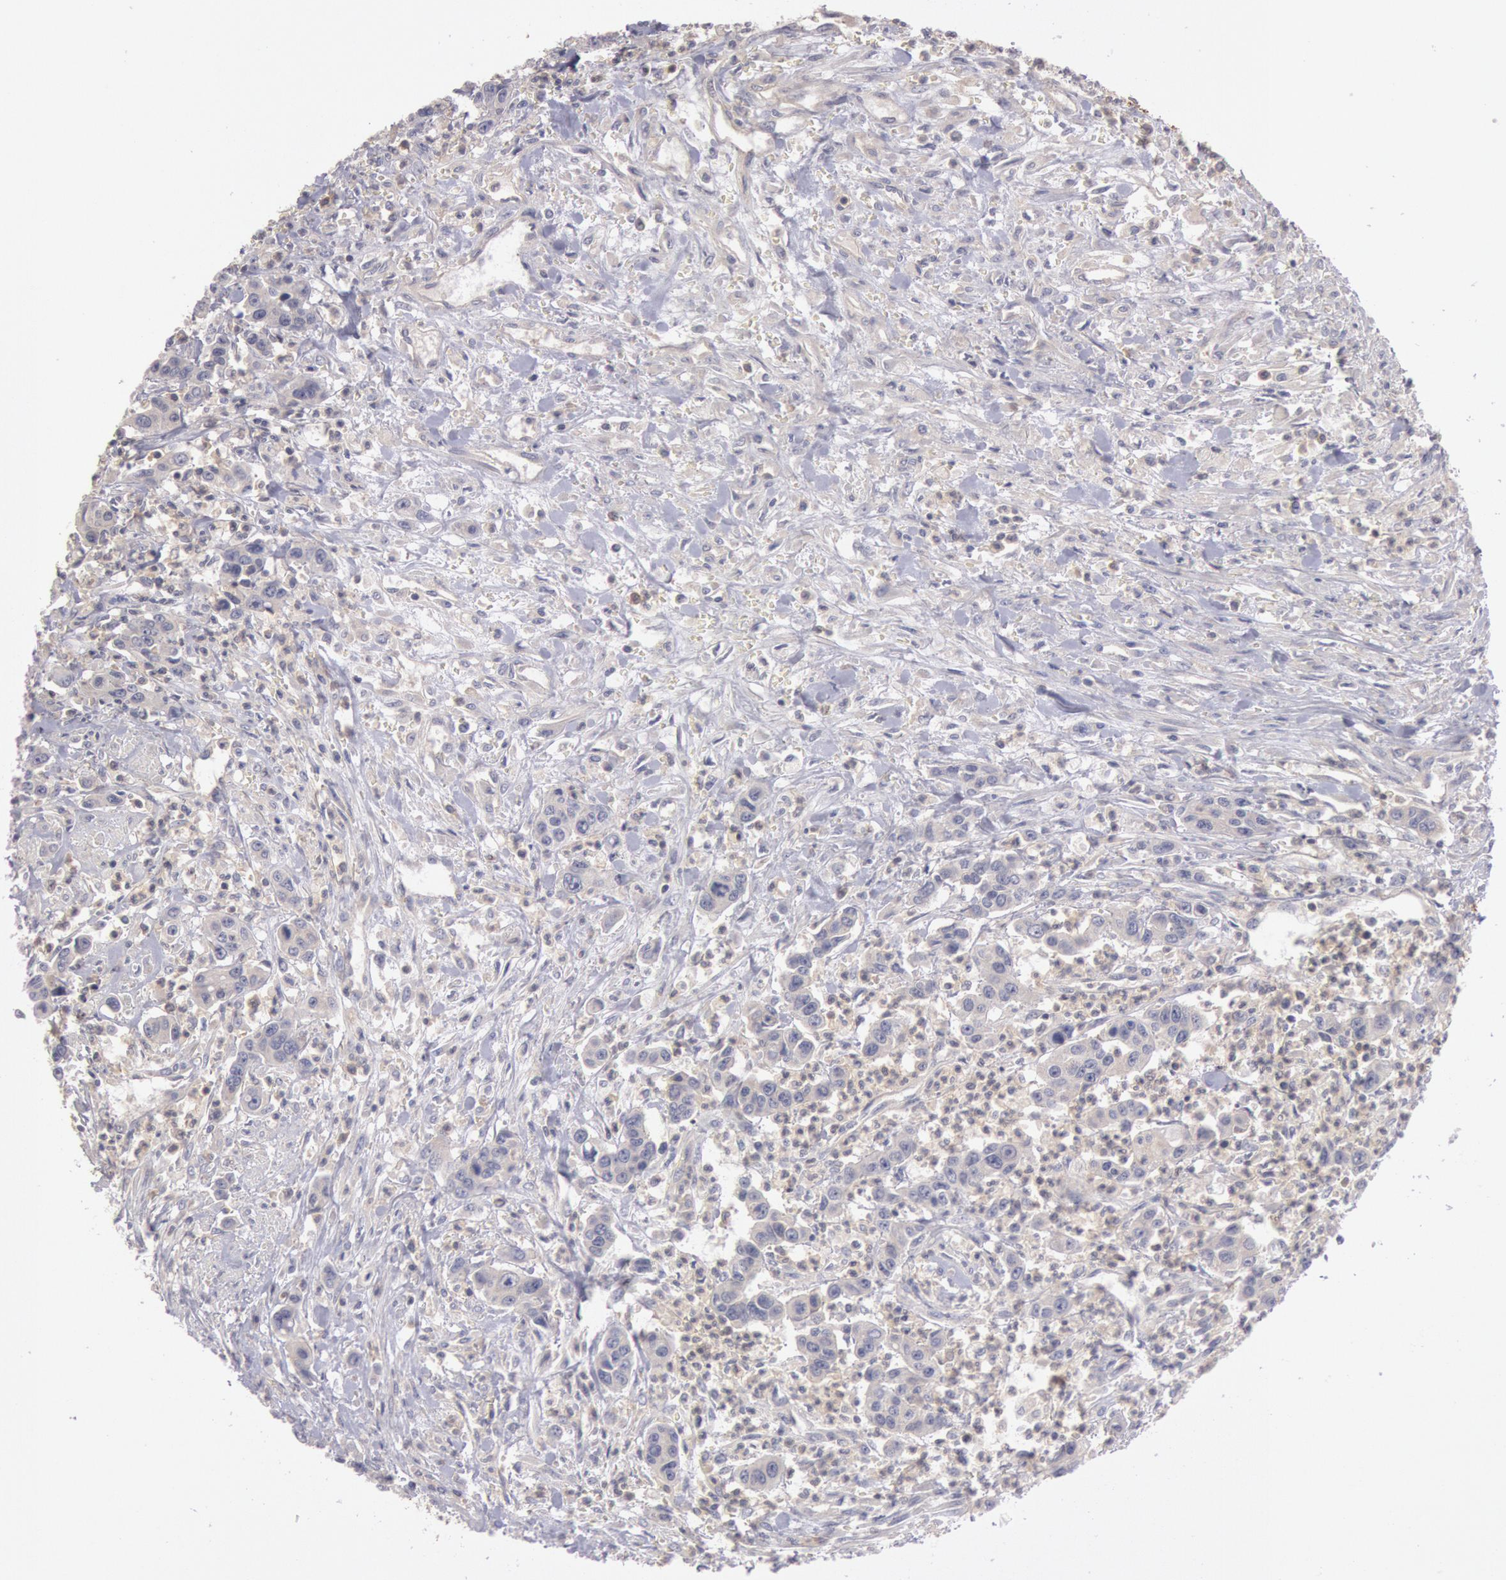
{"staining": {"intensity": "negative", "quantity": "none", "location": "none"}, "tissue": "urothelial cancer", "cell_type": "Tumor cells", "image_type": "cancer", "snomed": [{"axis": "morphology", "description": "Urothelial carcinoma, High grade"}, {"axis": "topography", "description": "Urinary bladder"}], "caption": "This is an immunohistochemistry (IHC) image of urothelial carcinoma (high-grade). There is no positivity in tumor cells.", "gene": "PIK3R1", "patient": {"sex": "male", "age": 86}}